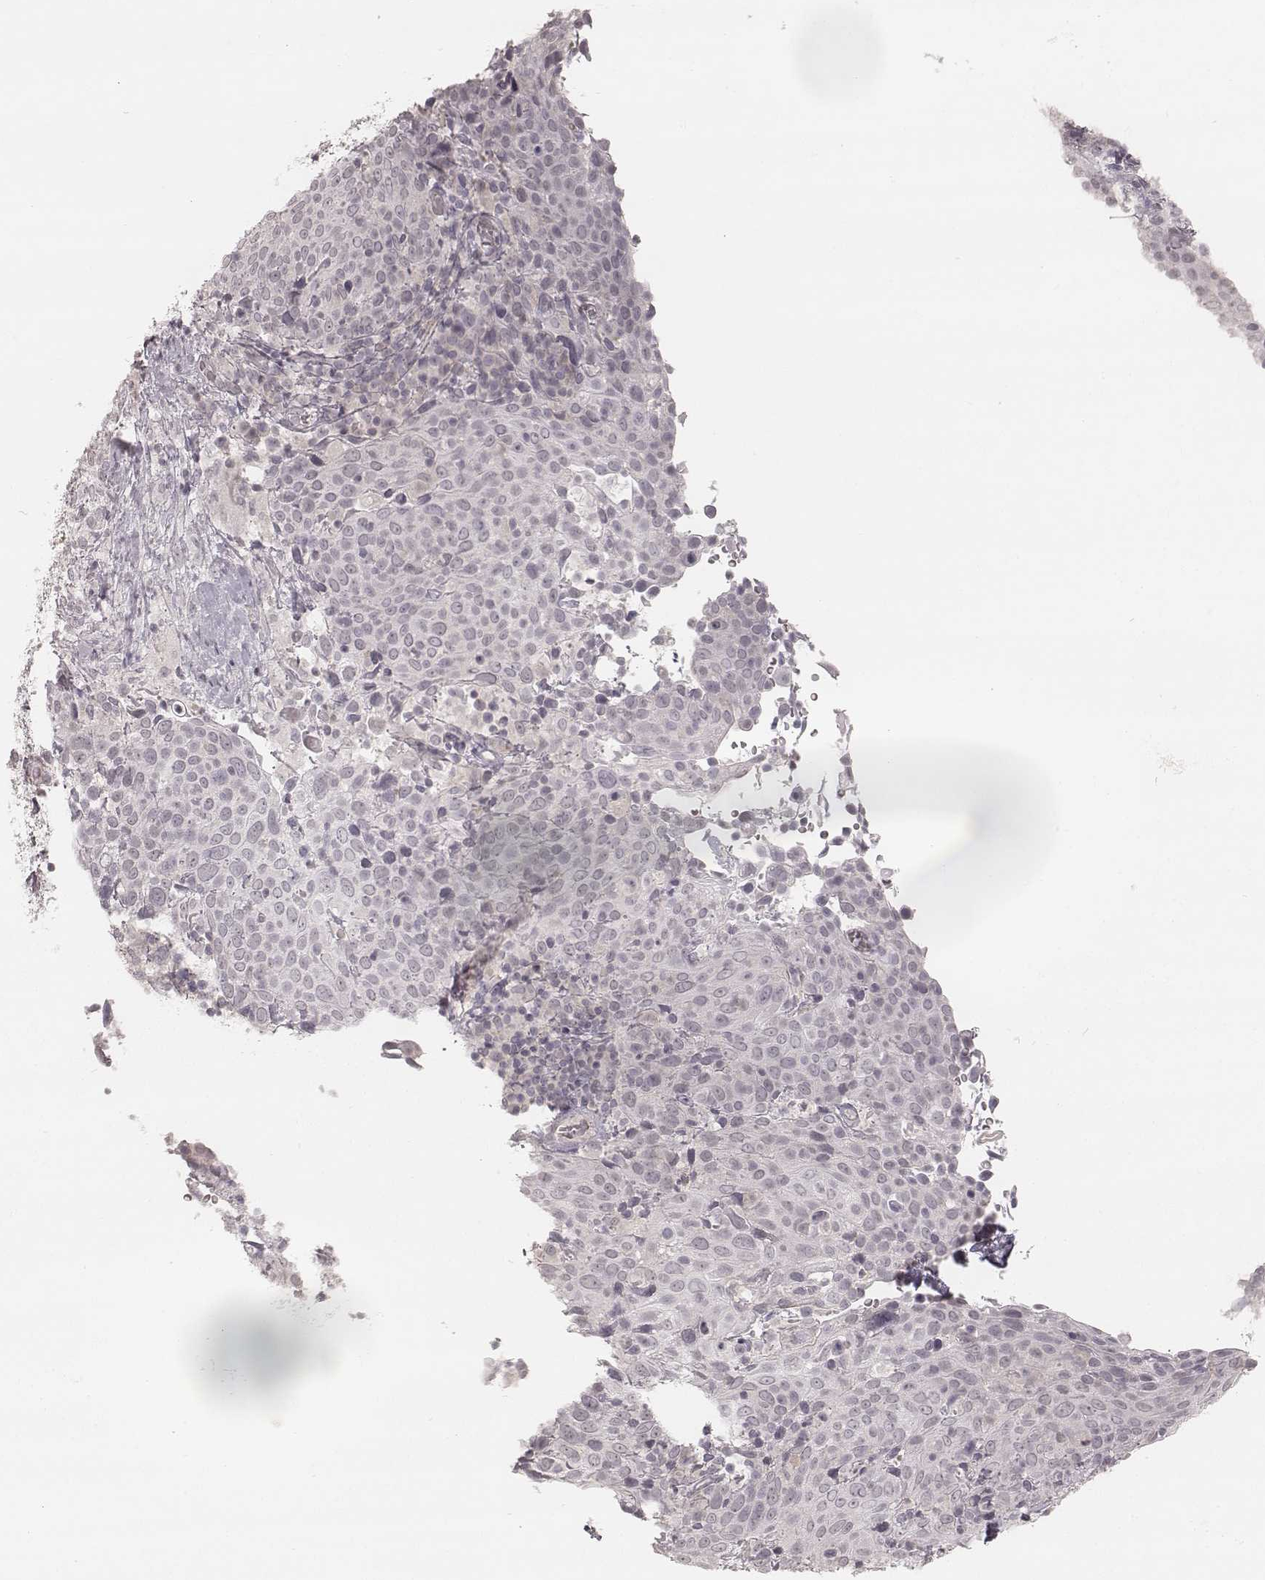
{"staining": {"intensity": "negative", "quantity": "none", "location": "none"}, "tissue": "cervical cancer", "cell_type": "Tumor cells", "image_type": "cancer", "snomed": [{"axis": "morphology", "description": "Squamous cell carcinoma, NOS"}, {"axis": "topography", "description": "Cervix"}], "caption": "The IHC photomicrograph has no significant staining in tumor cells of squamous cell carcinoma (cervical) tissue. (DAB IHC visualized using brightfield microscopy, high magnification).", "gene": "ACACB", "patient": {"sex": "female", "age": 61}}